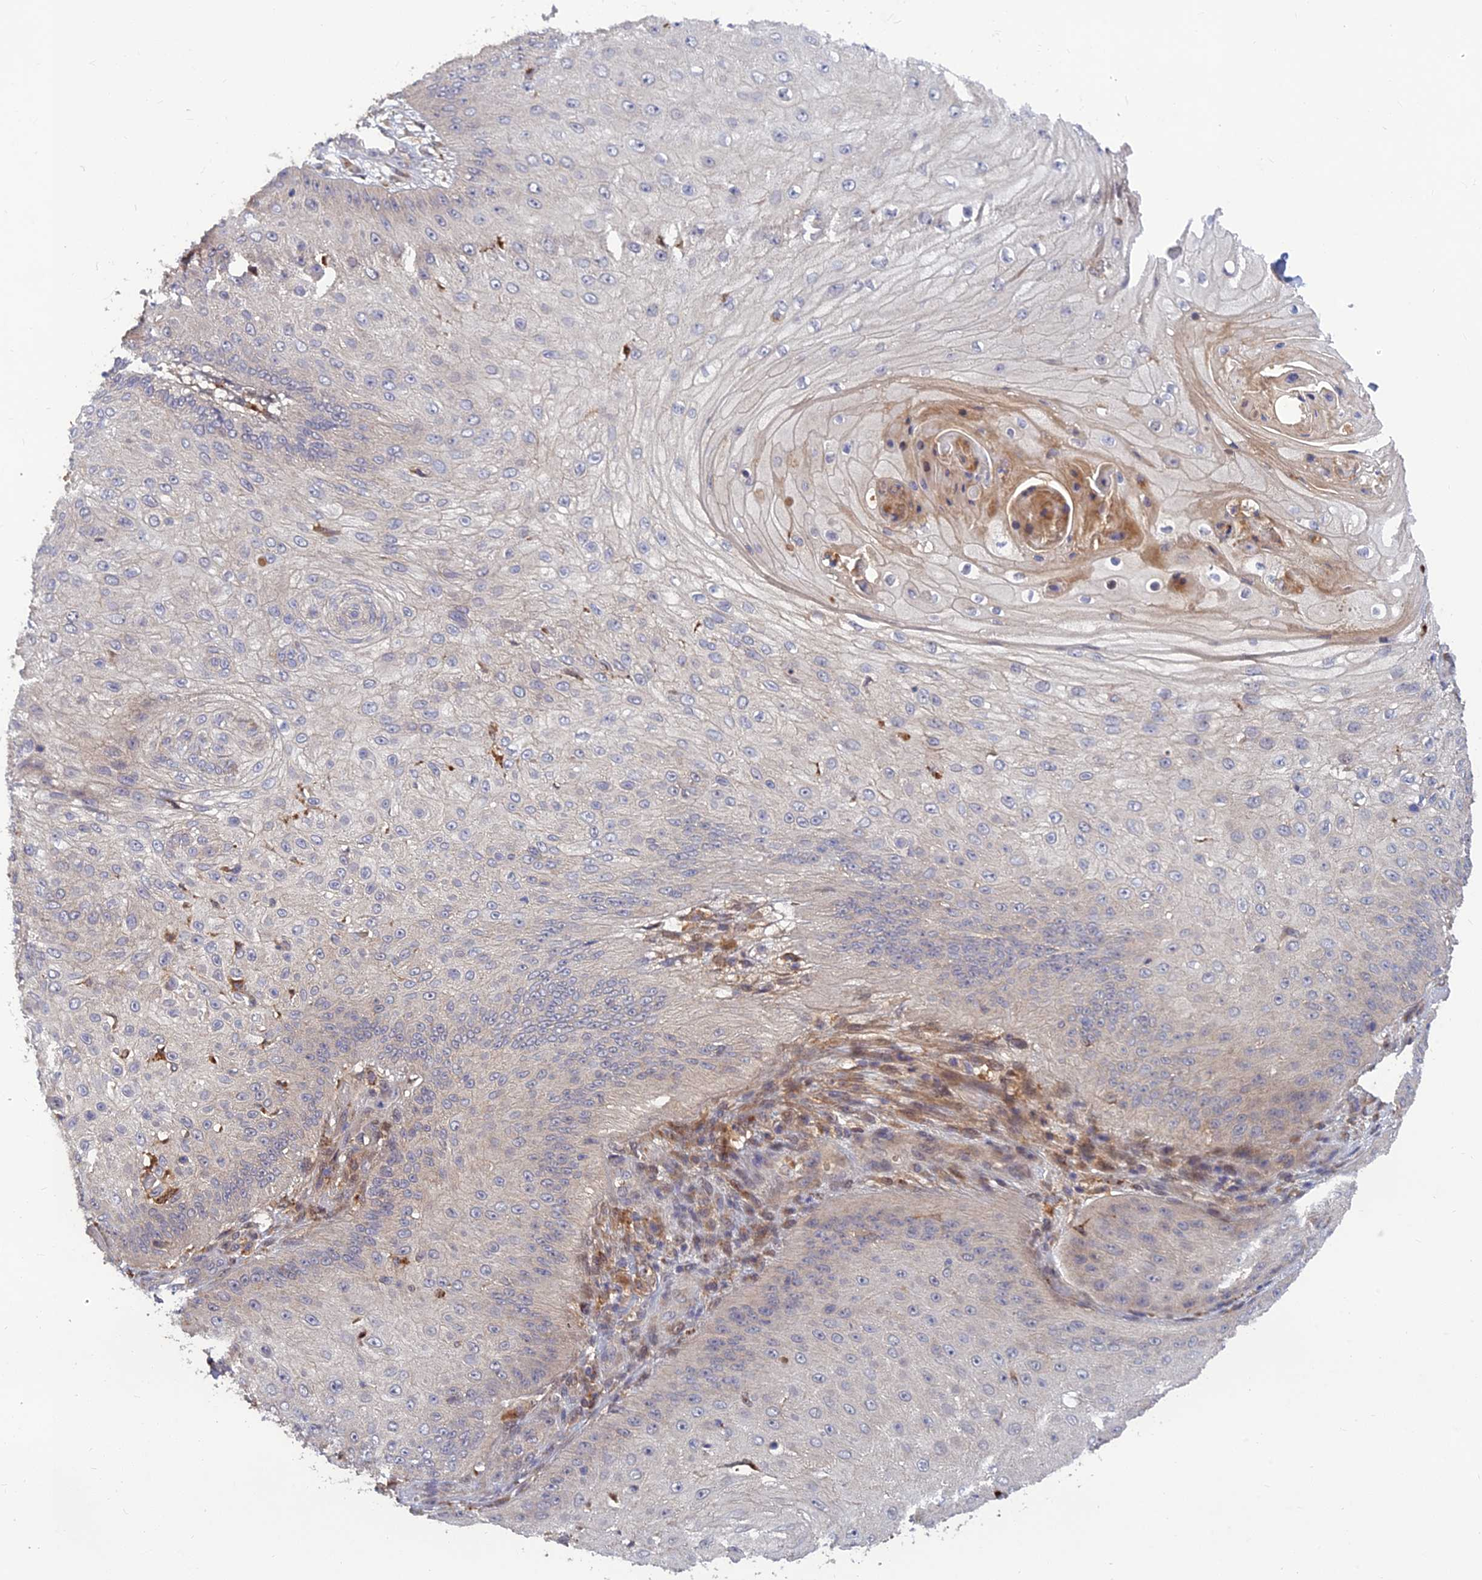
{"staining": {"intensity": "negative", "quantity": "none", "location": "none"}, "tissue": "skin cancer", "cell_type": "Tumor cells", "image_type": "cancer", "snomed": [{"axis": "morphology", "description": "Squamous cell carcinoma, NOS"}, {"axis": "topography", "description": "Skin"}], "caption": "High magnification brightfield microscopy of squamous cell carcinoma (skin) stained with DAB (3,3'-diaminobenzidine) (brown) and counterstained with hematoxylin (blue): tumor cells show no significant expression. Brightfield microscopy of immunohistochemistry (IHC) stained with DAB (3,3'-diaminobenzidine) (brown) and hematoxylin (blue), captured at high magnification.", "gene": "FAM151B", "patient": {"sex": "male", "age": 70}}